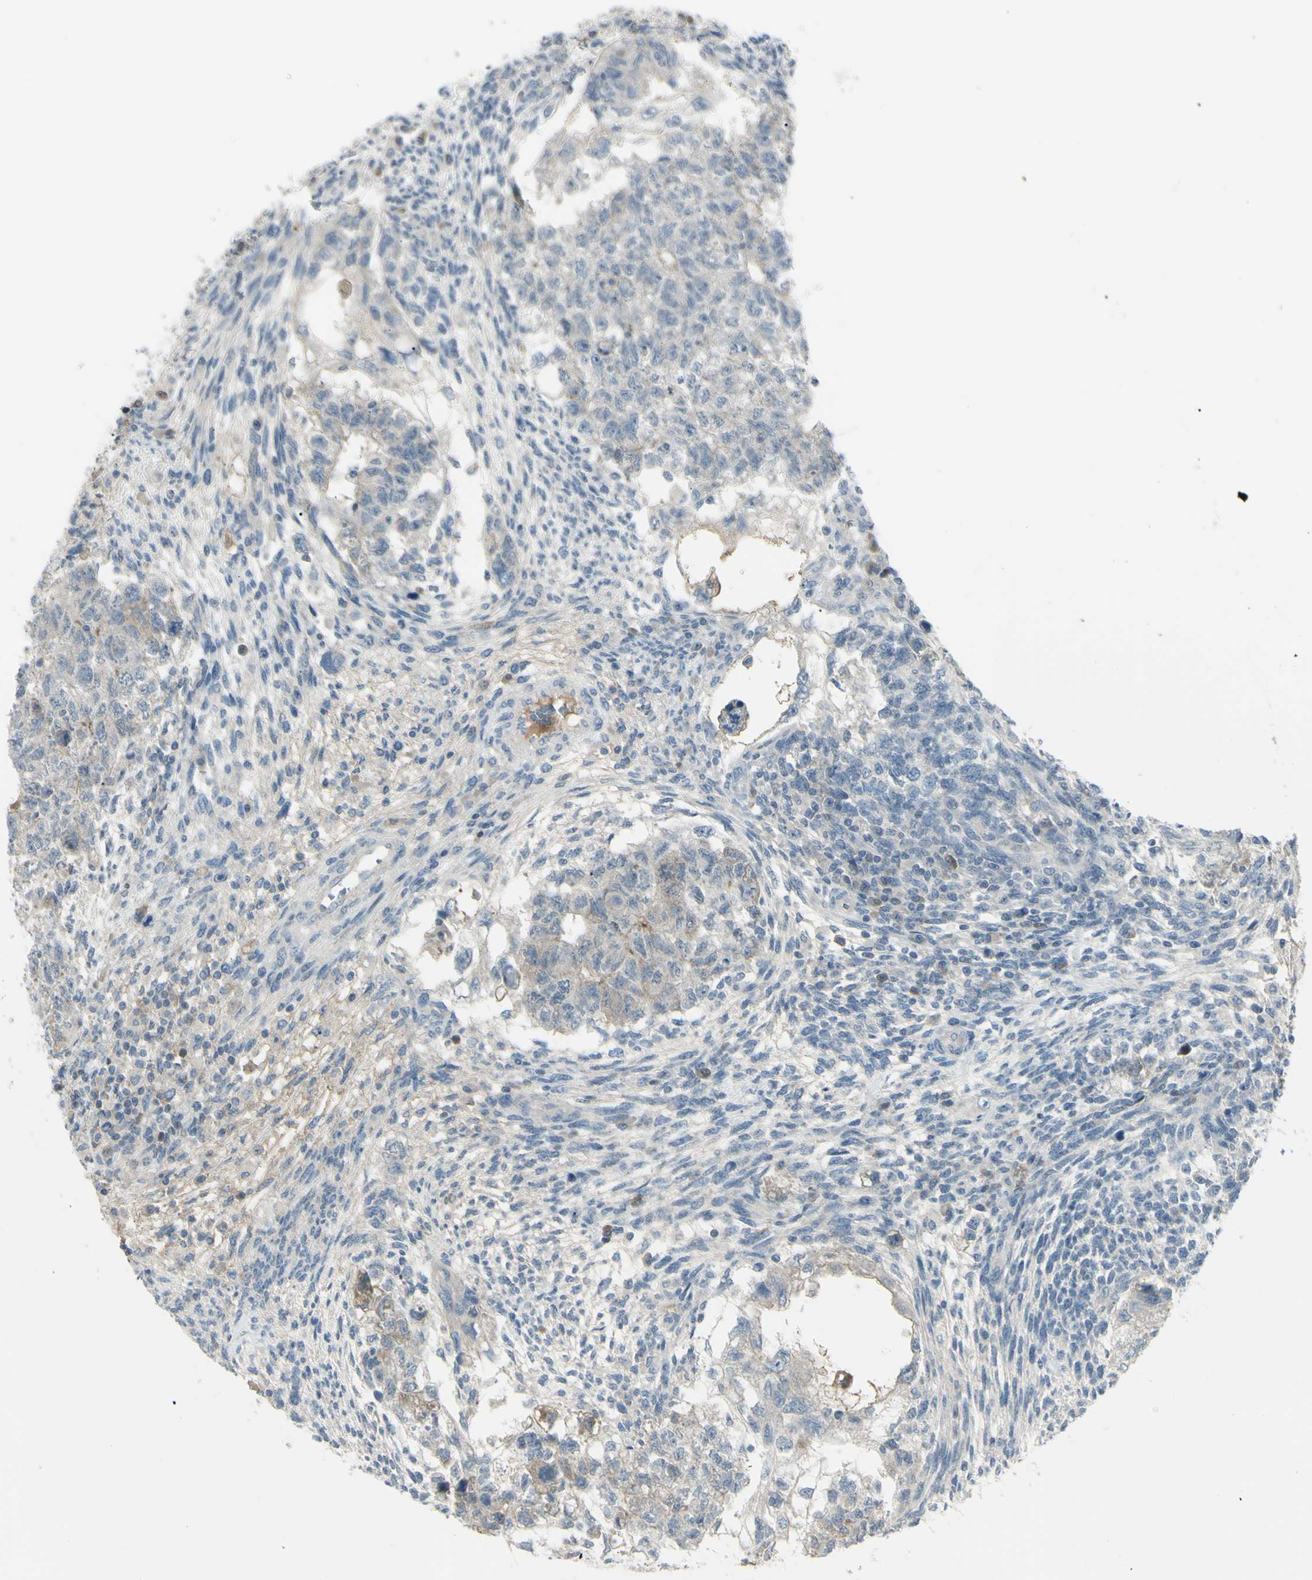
{"staining": {"intensity": "weak", "quantity": "25%-75%", "location": "cytoplasmic/membranous"}, "tissue": "testis cancer", "cell_type": "Tumor cells", "image_type": "cancer", "snomed": [{"axis": "morphology", "description": "Normal tissue, NOS"}, {"axis": "morphology", "description": "Carcinoma, Embryonal, NOS"}, {"axis": "topography", "description": "Testis"}], "caption": "Immunohistochemical staining of human testis cancer (embryonal carcinoma) exhibits weak cytoplasmic/membranous protein positivity in approximately 25%-75% of tumor cells.", "gene": "SH3GL2", "patient": {"sex": "male", "age": 36}}